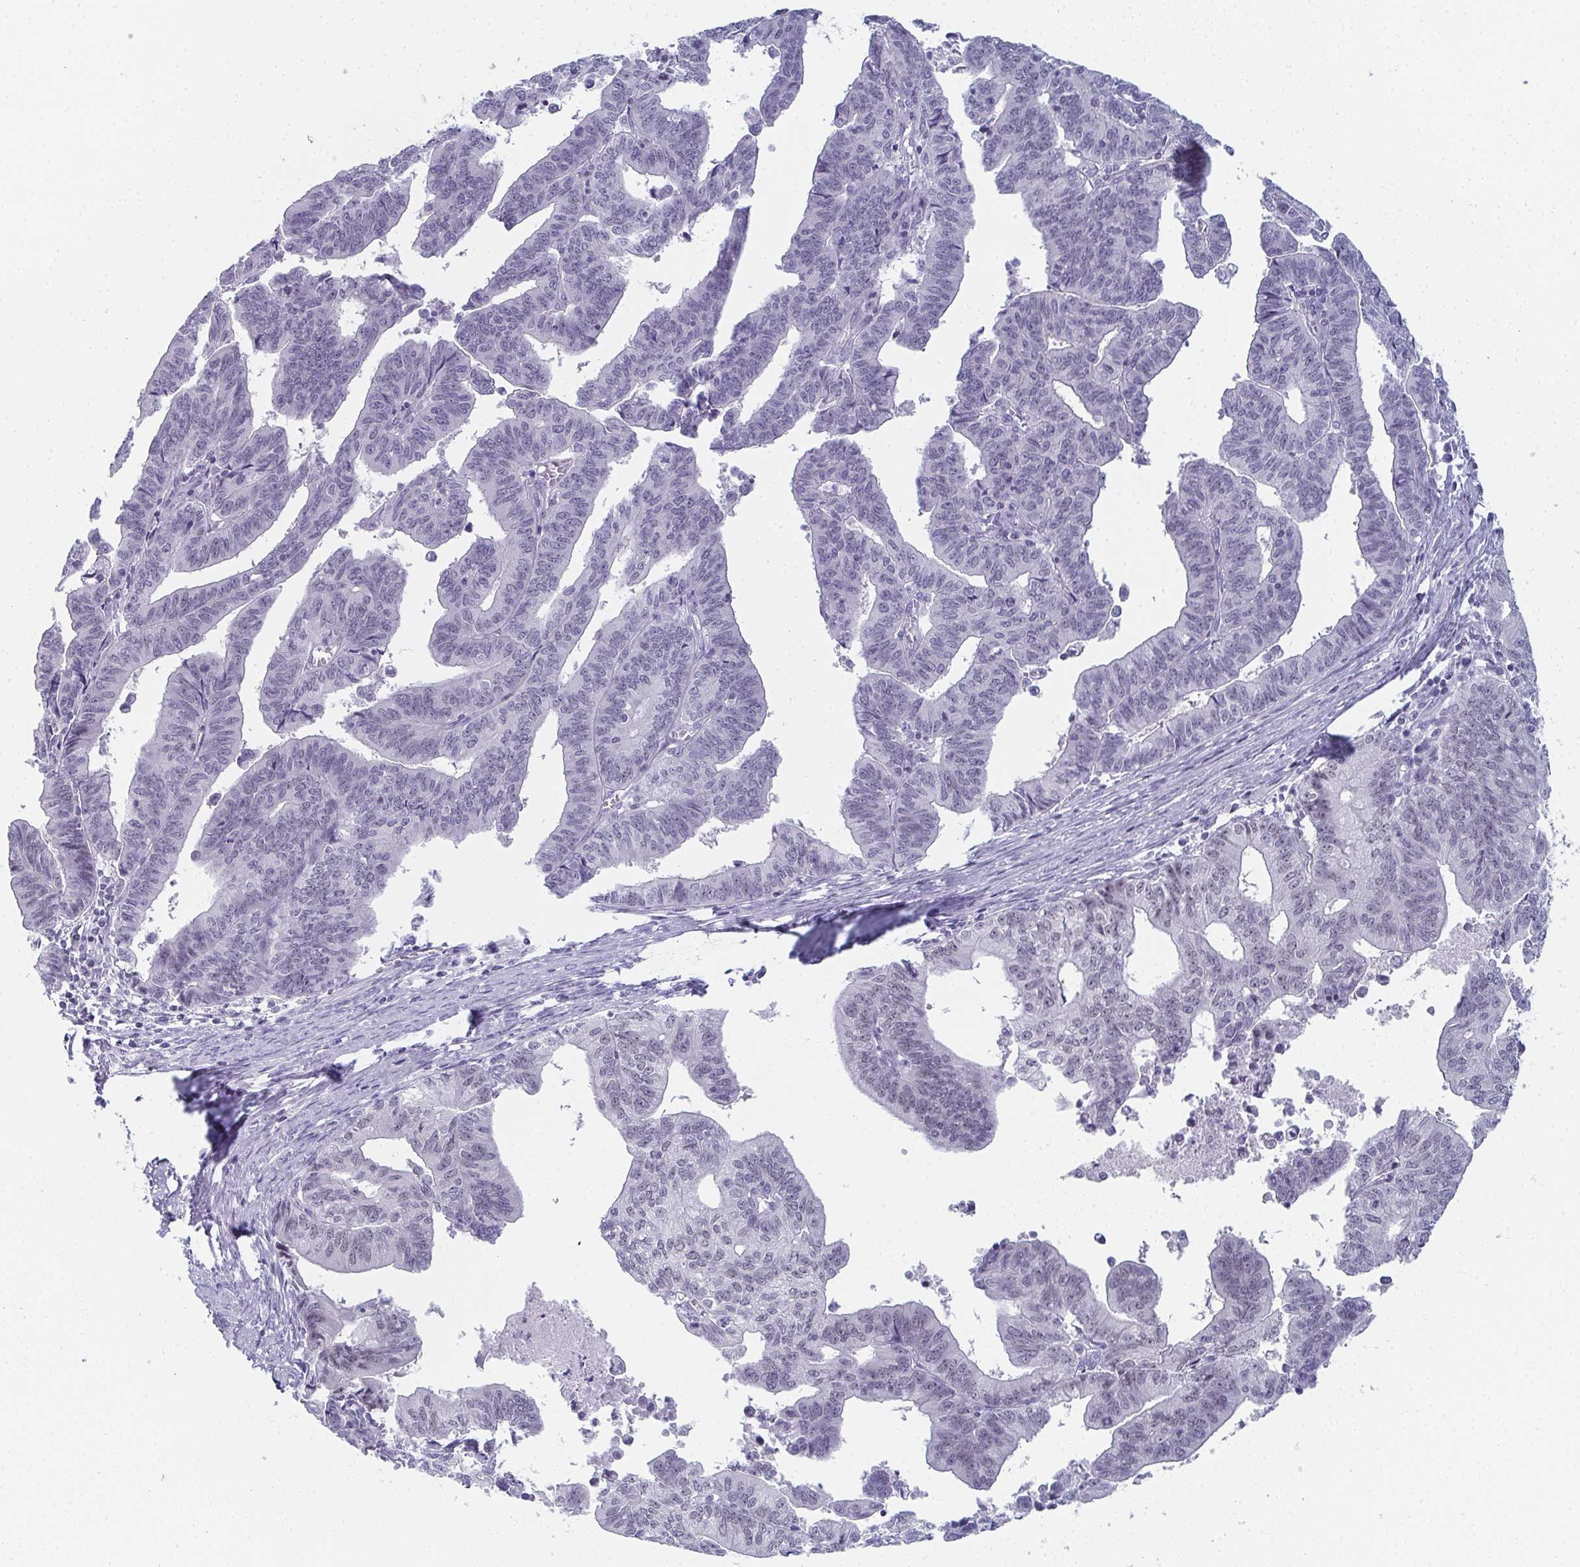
{"staining": {"intensity": "negative", "quantity": "none", "location": "none"}, "tissue": "endometrial cancer", "cell_type": "Tumor cells", "image_type": "cancer", "snomed": [{"axis": "morphology", "description": "Adenocarcinoma, NOS"}, {"axis": "topography", "description": "Endometrium"}], "caption": "This is an IHC micrograph of human endometrial adenocarcinoma. There is no positivity in tumor cells.", "gene": "PYCR3", "patient": {"sex": "female", "age": 65}}